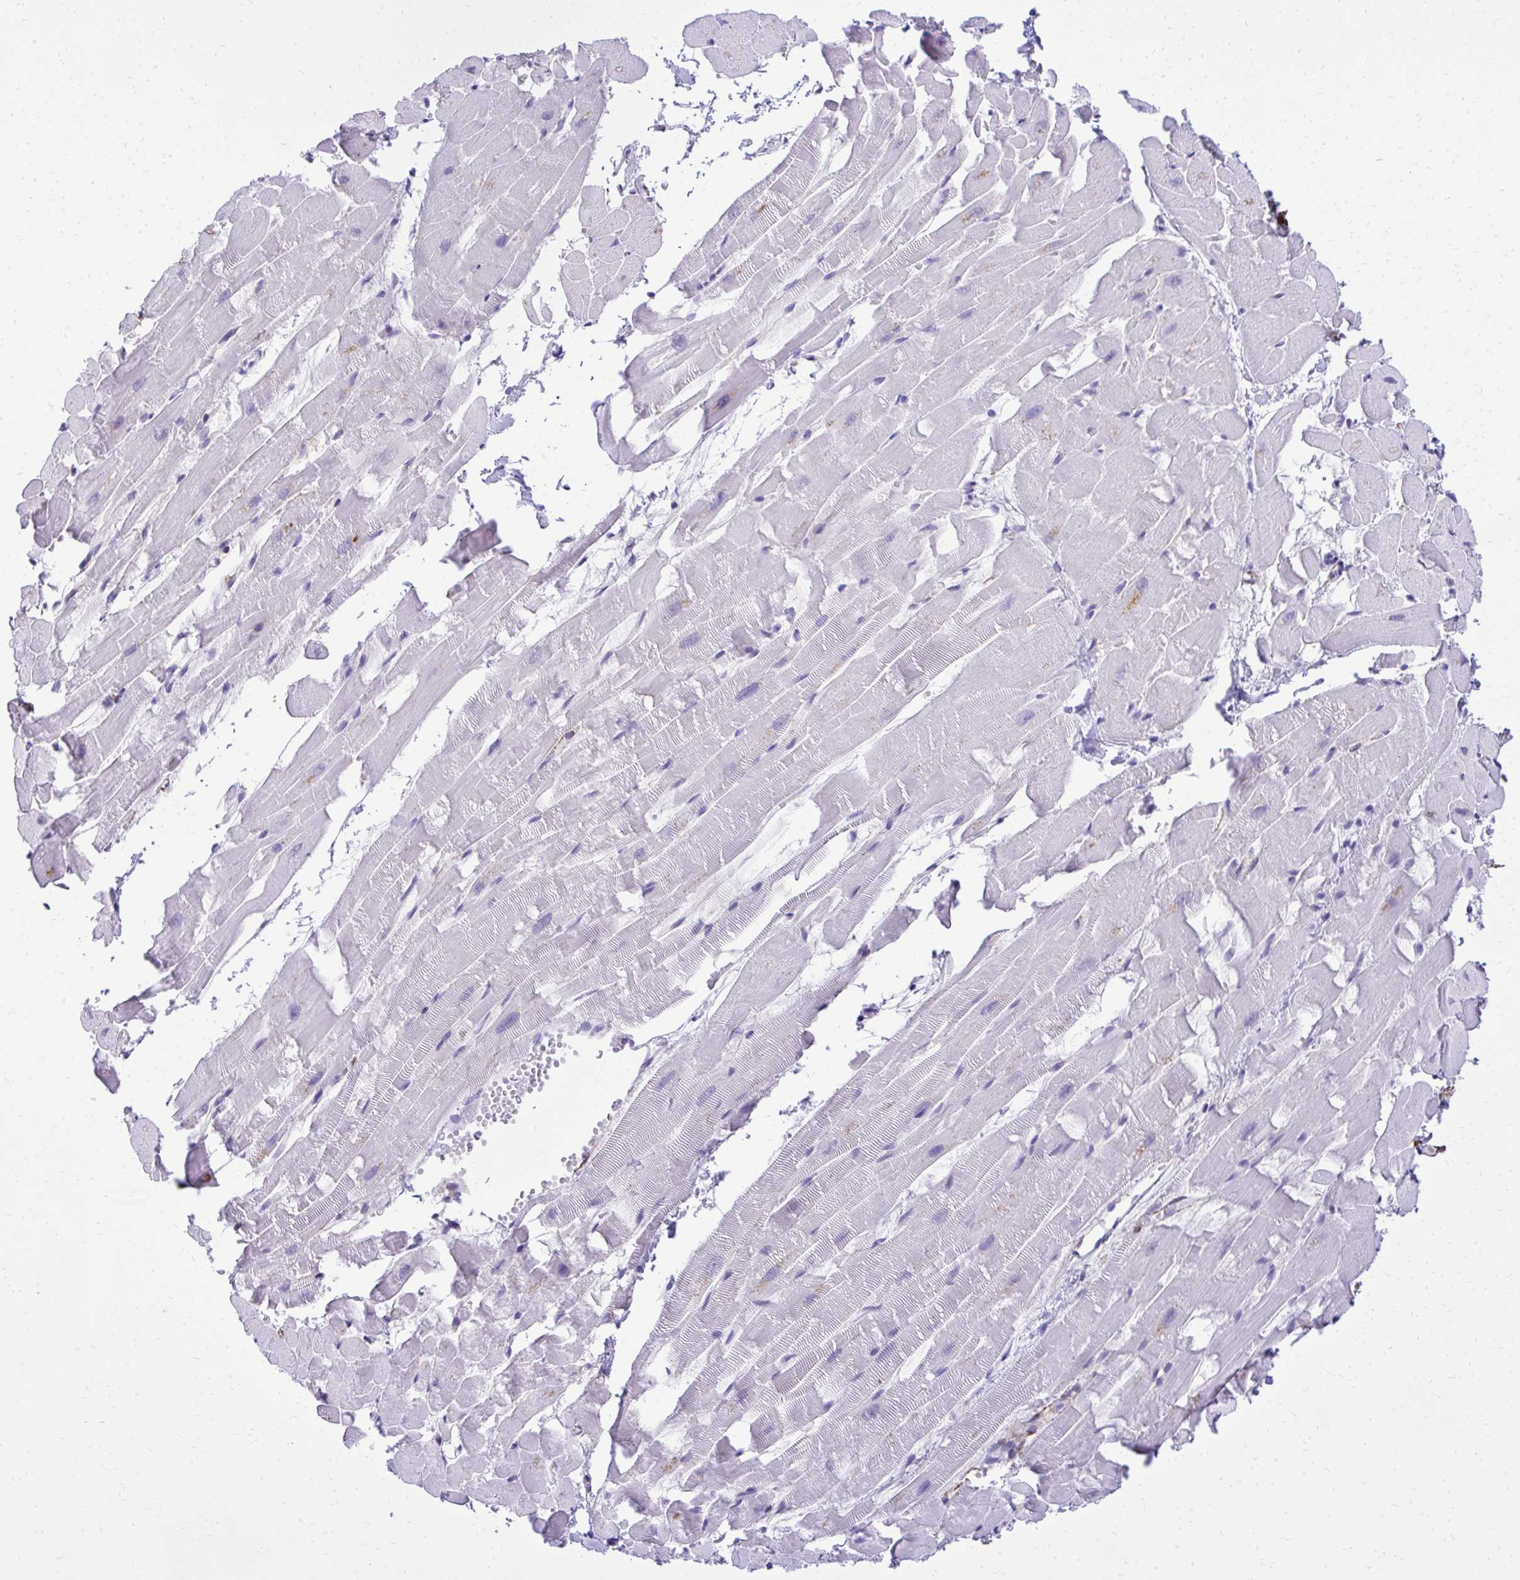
{"staining": {"intensity": "moderate", "quantity": "<25%", "location": "cytoplasmic/membranous"}, "tissue": "heart muscle", "cell_type": "Cardiomyocytes", "image_type": "normal", "snomed": [{"axis": "morphology", "description": "Normal tissue, NOS"}, {"axis": "topography", "description": "Heart"}], "caption": "This histopathology image demonstrates IHC staining of unremarkable heart muscle, with low moderate cytoplasmic/membranous staining in approximately <25% of cardiomyocytes.", "gene": "PITPNM3", "patient": {"sex": "male", "age": 37}}